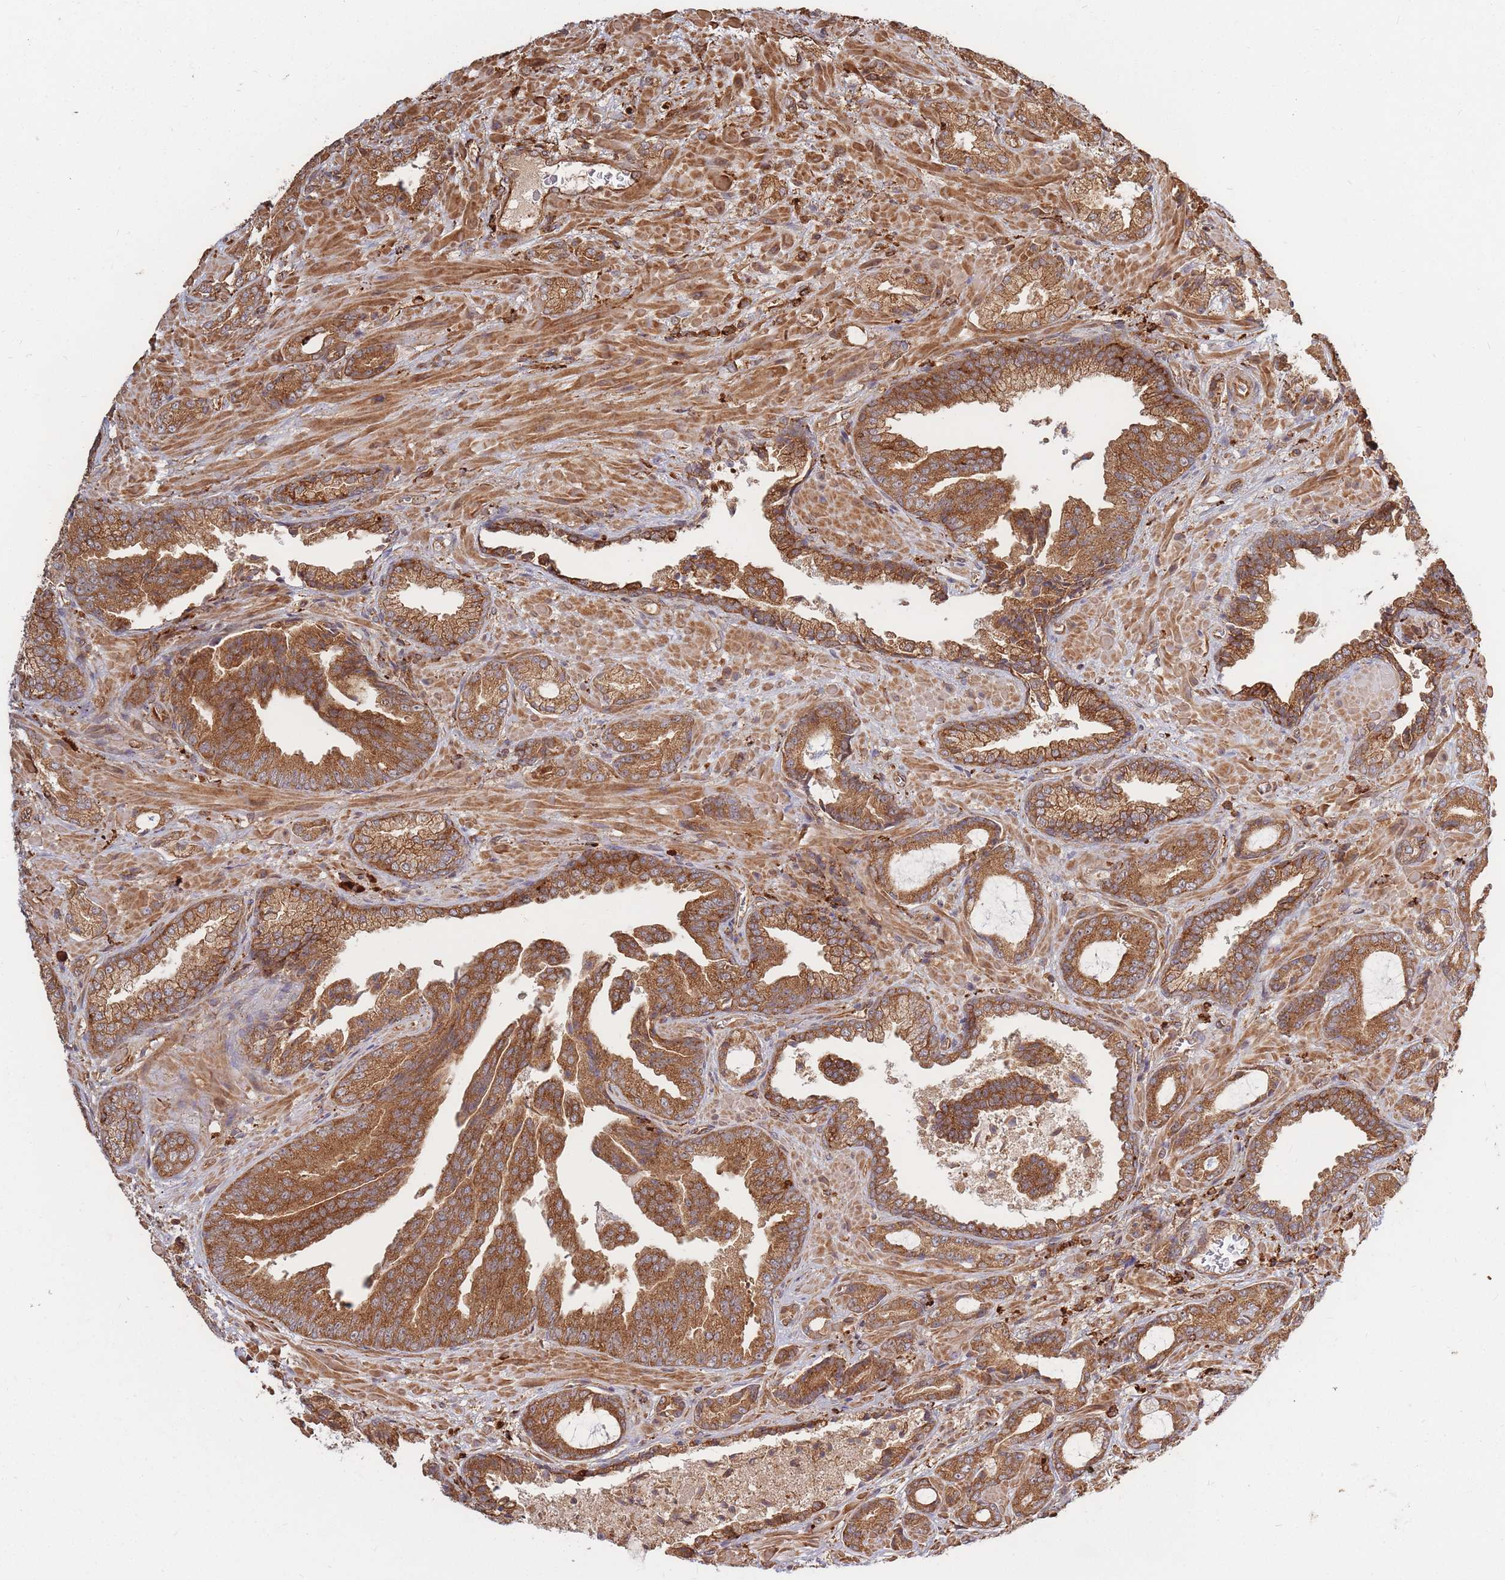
{"staining": {"intensity": "moderate", "quantity": ">75%", "location": "cytoplasmic/membranous"}, "tissue": "prostate cancer", "cell_type": "Tumor cells", "image_type": "cancer", "snomed": [{"axis": "morphology", "description": "Adenocarcinoma, High grade"}, {"axis": "topography", "description": "Prostate"}], "caption": "High-power microscopy captured an IHC photomicrograph of prostate high-grade adenocarcinoma, revealing moderate cytoplasmic/membranous staining in approximately >75% of tumor cells.", "gene": "RASSF2", "patient": {"sex": "male", "age": 68}}